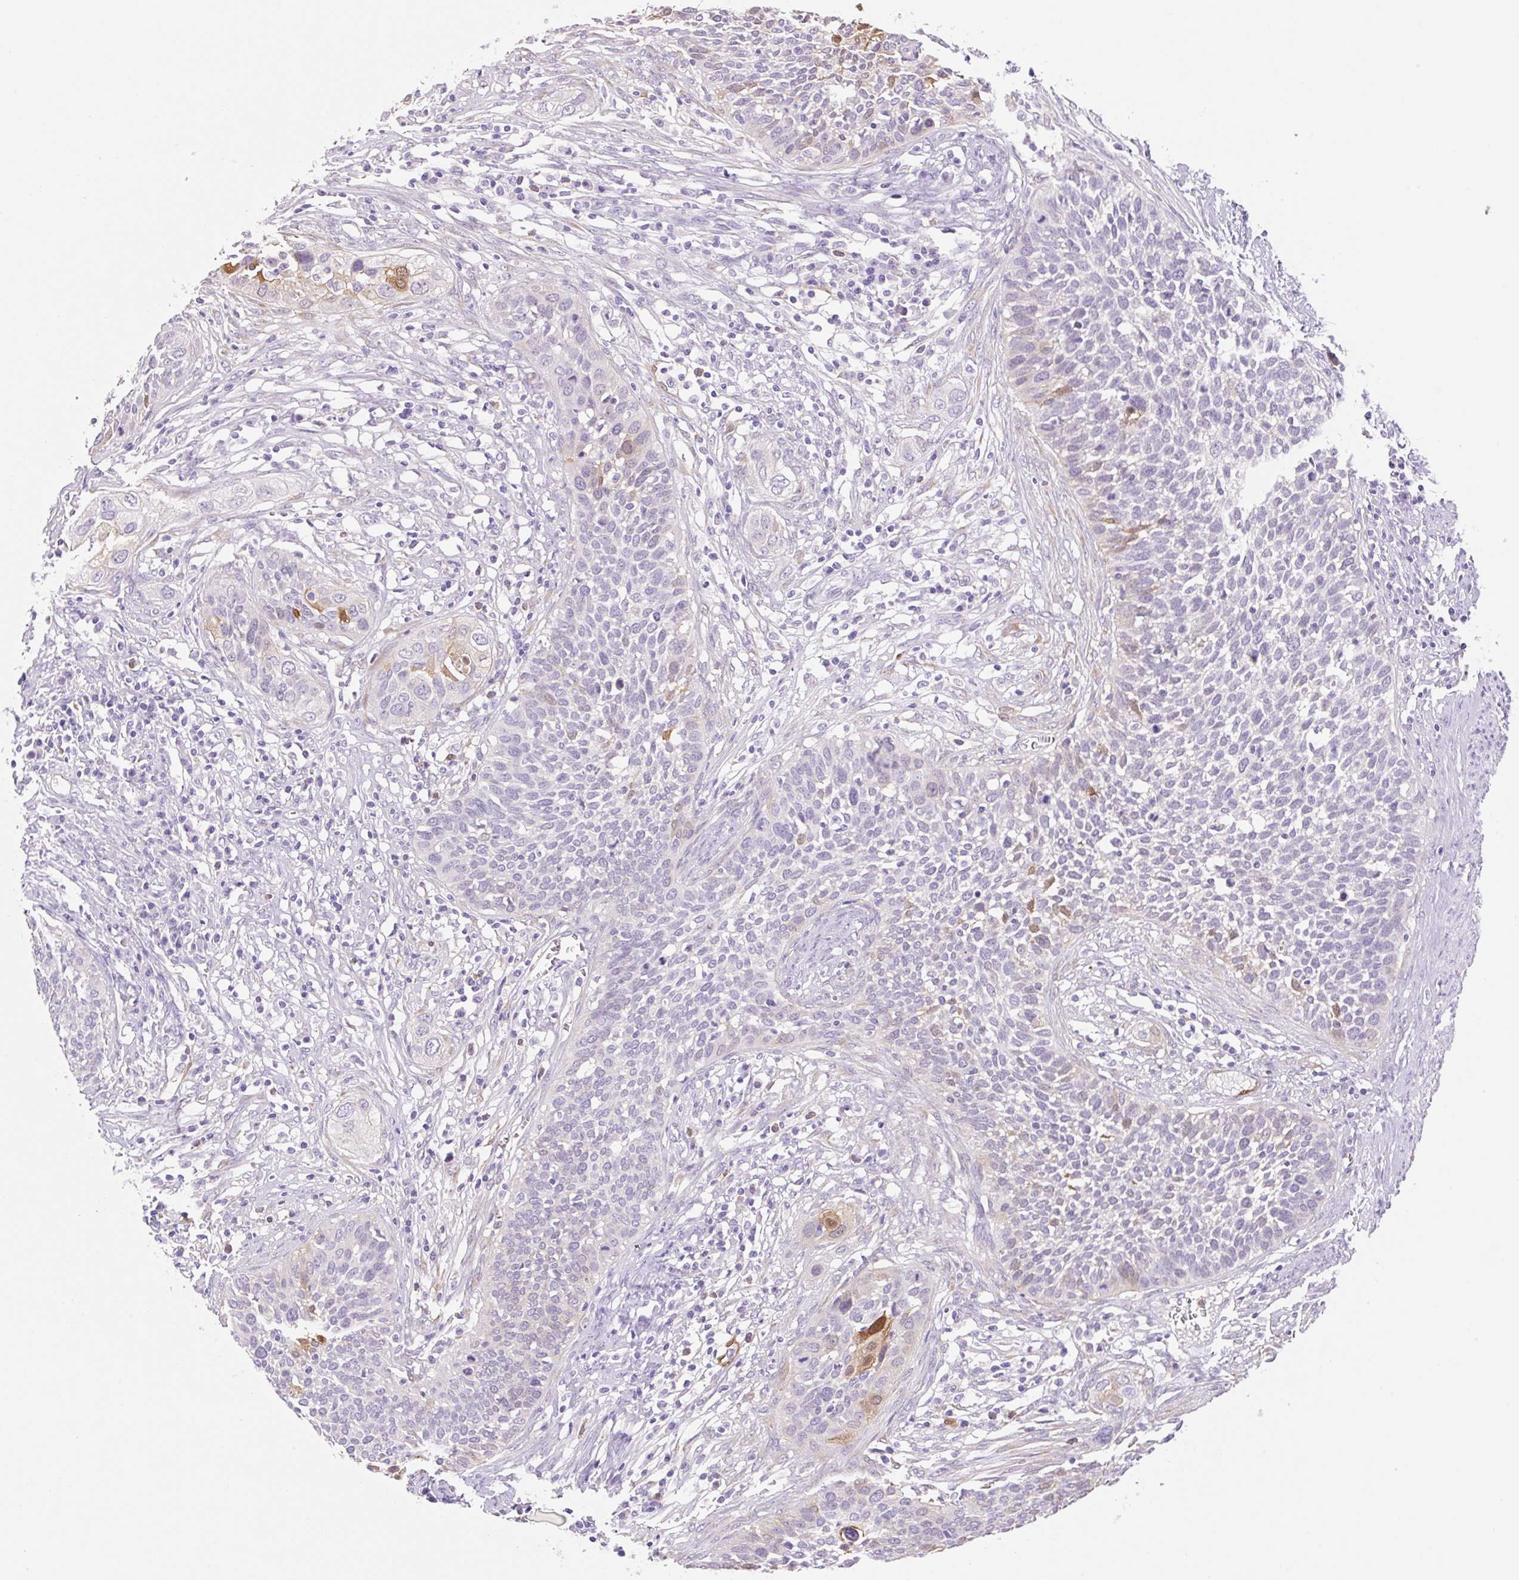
{"staining": {"intensity": "moderate", "quantity": "<25%", "location": "cytoplasmic/membranous,nuclear"}, "tissue": "cervical cancer", "cell_type": "Tumor cells", "image_type": "cancer", "snomed": [{"axis": "morphology", "description": "Squamous cell carcinoma, NOS"}, {"axis": "topography", "description": "Cervix"}], "caption": "Immunohistochemical staining of squamous cell carcinoma (cervical) displays low levels of moderate cytoplasmic/membranous and nuclear expression in about <25% of tumor cells. The protein is shown in brown color, while the nuclei are stained blue.", "gene": "FABP5", "patient": {"sex": "female", "age": 34}}